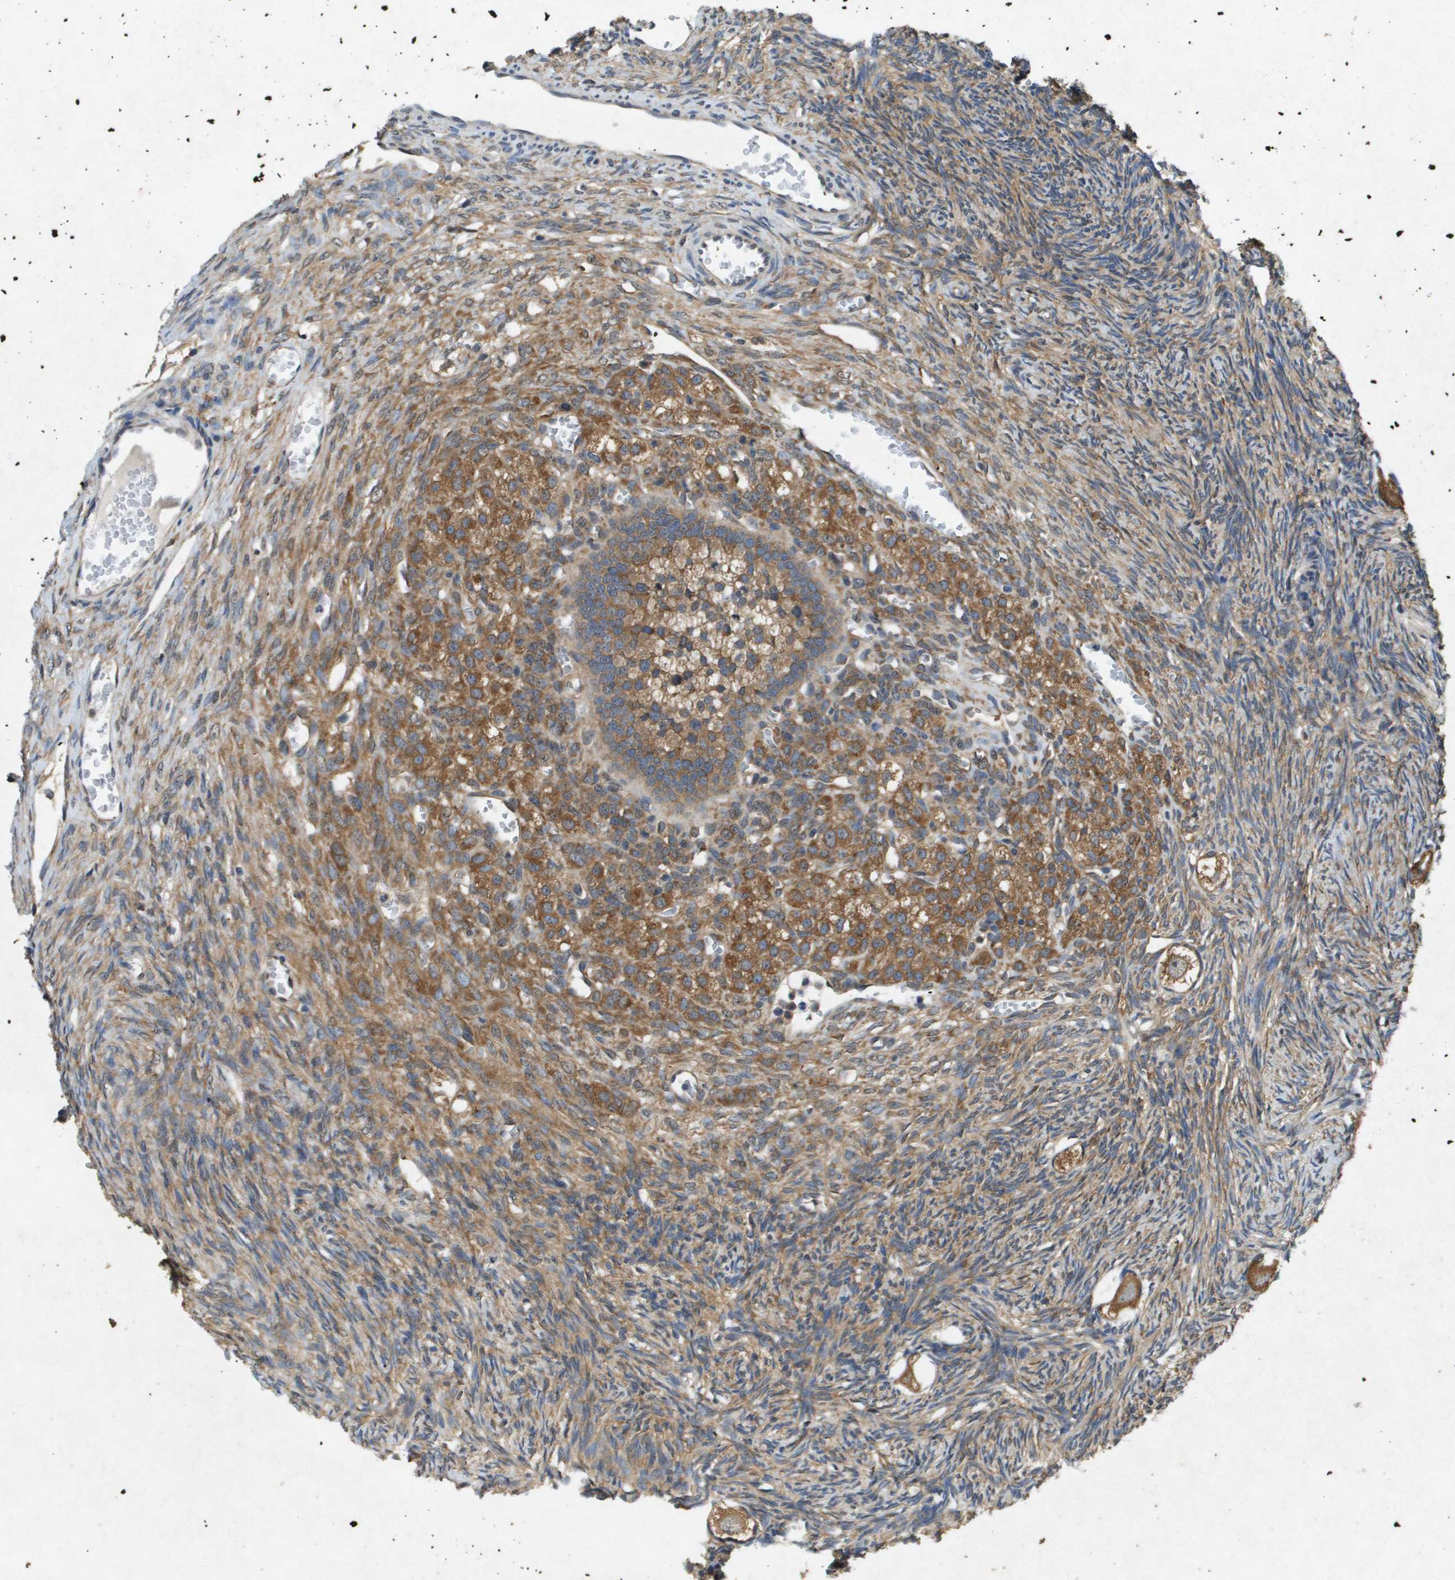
{"staining": {"intensity": "moderate", "quantity": ">75%", "location": "cytoplasmic/membranous"}, "tissue": "ovary", "cell_type": "Follicle cells", "image_type": "normal", "snomed": [{"axis": "morphology", "description": "Normal tissue, NOS"}, {"axis": "topography", "description": "Ovary"}], "caption": "The image exhibits immunohistochemical staining of benign ovary. There is moderate cytoplasmic/membranous staining is seen in approximately >75% of follicle cells.", "gene": "PTPRT", "patient": {"sex": "female", "age": 27}}